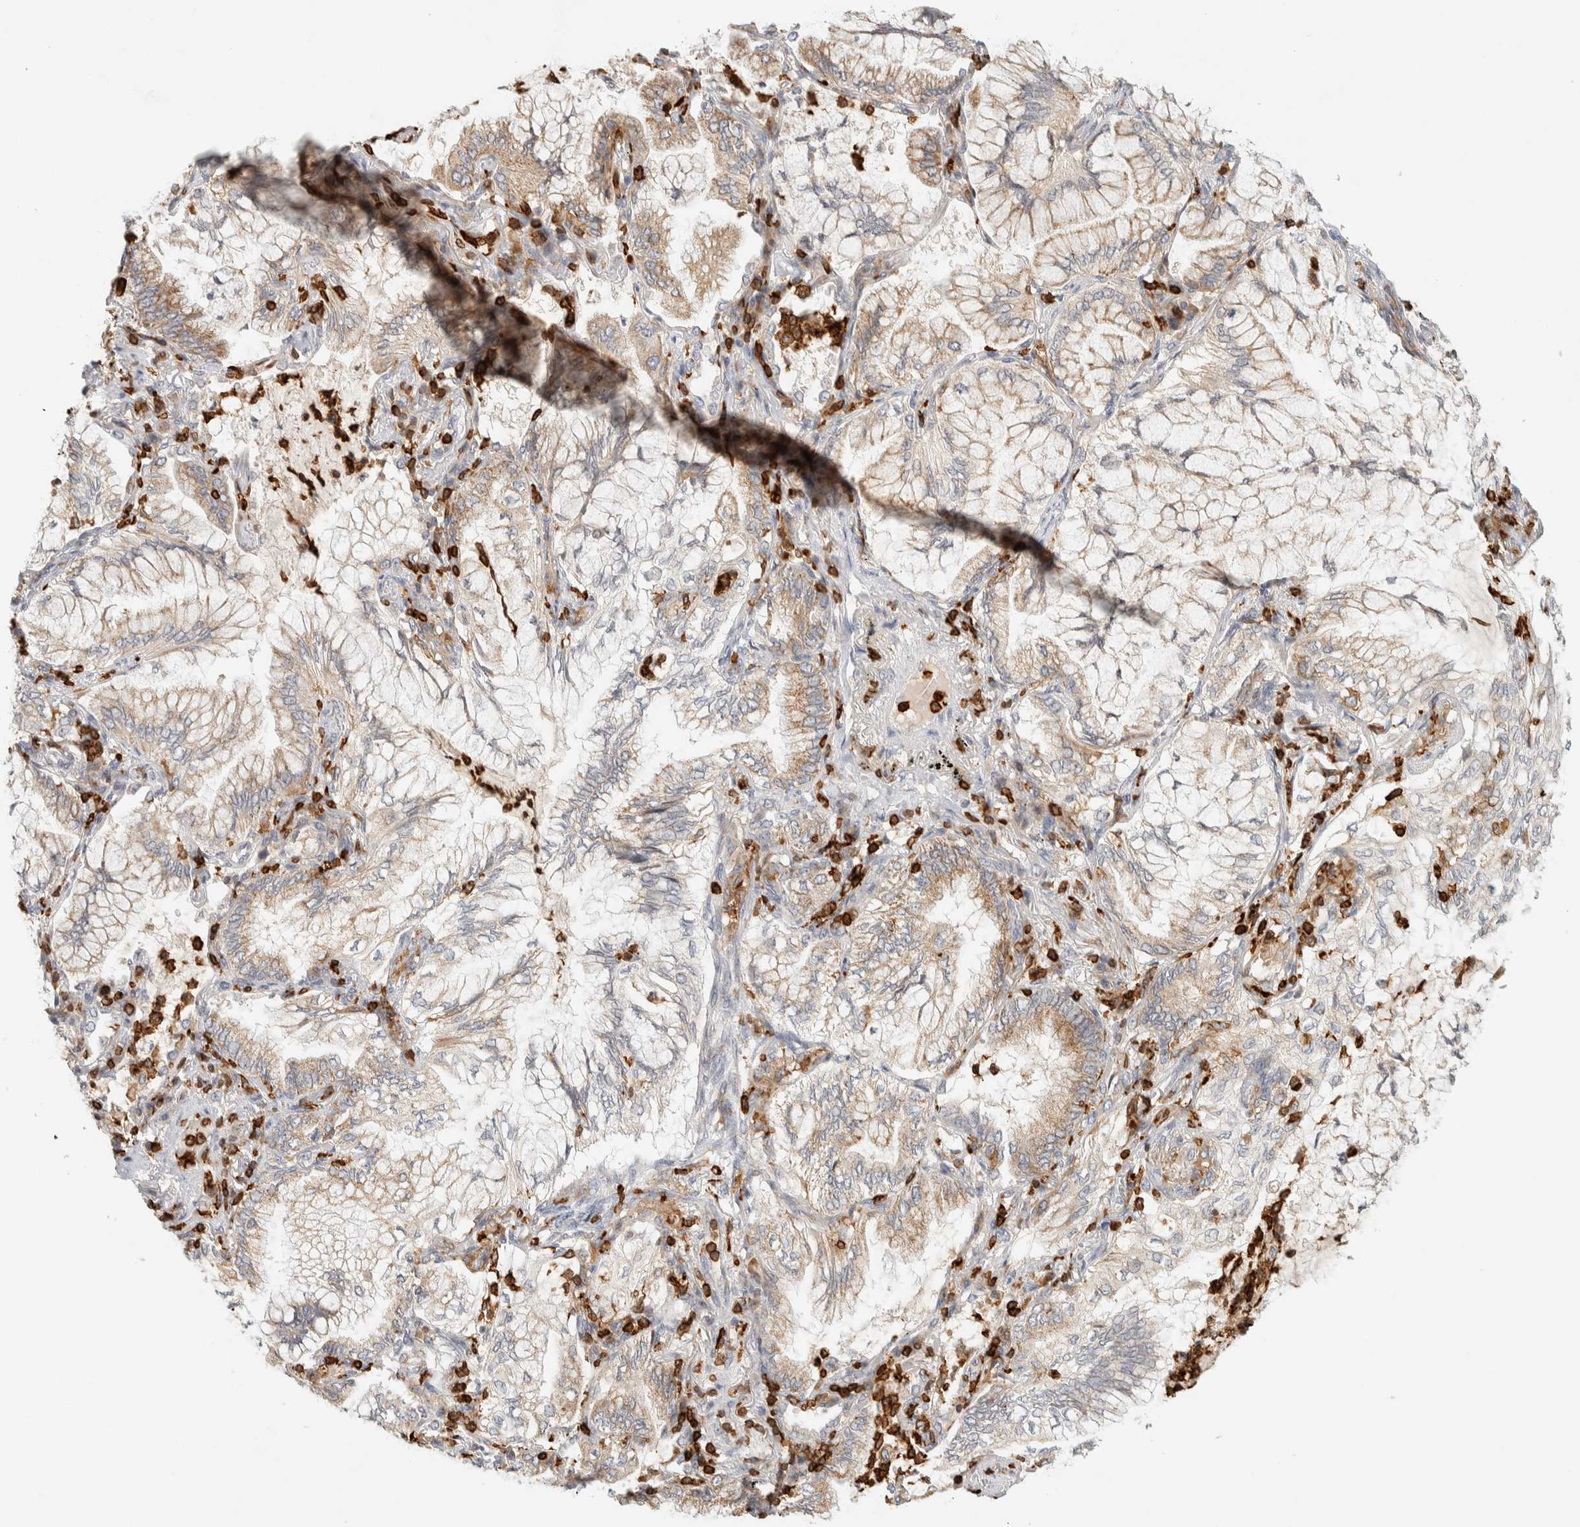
{"staining": {"intensity": "weak", "quantity": ">75%", "location": "cytoplasmic/membranous"}, "tissue": "lung cancer", "cell_type": "Tumor cells", "image_type": "cancer", "snomed": [{"axis": "morphology", "description": "Adenocarcinoma, NOS"}, {"axis": "topography", "description": "Lung"}], "caption": "IHC histopathology image of lung adenocarcinoma stained for a protein (brown), which shows low levels of weak cytoplasmic/membranous expression in approximately >75% of tumor cells.", "gene": "RUNDC1", "patient": {"sex": "female", "age": 70}}